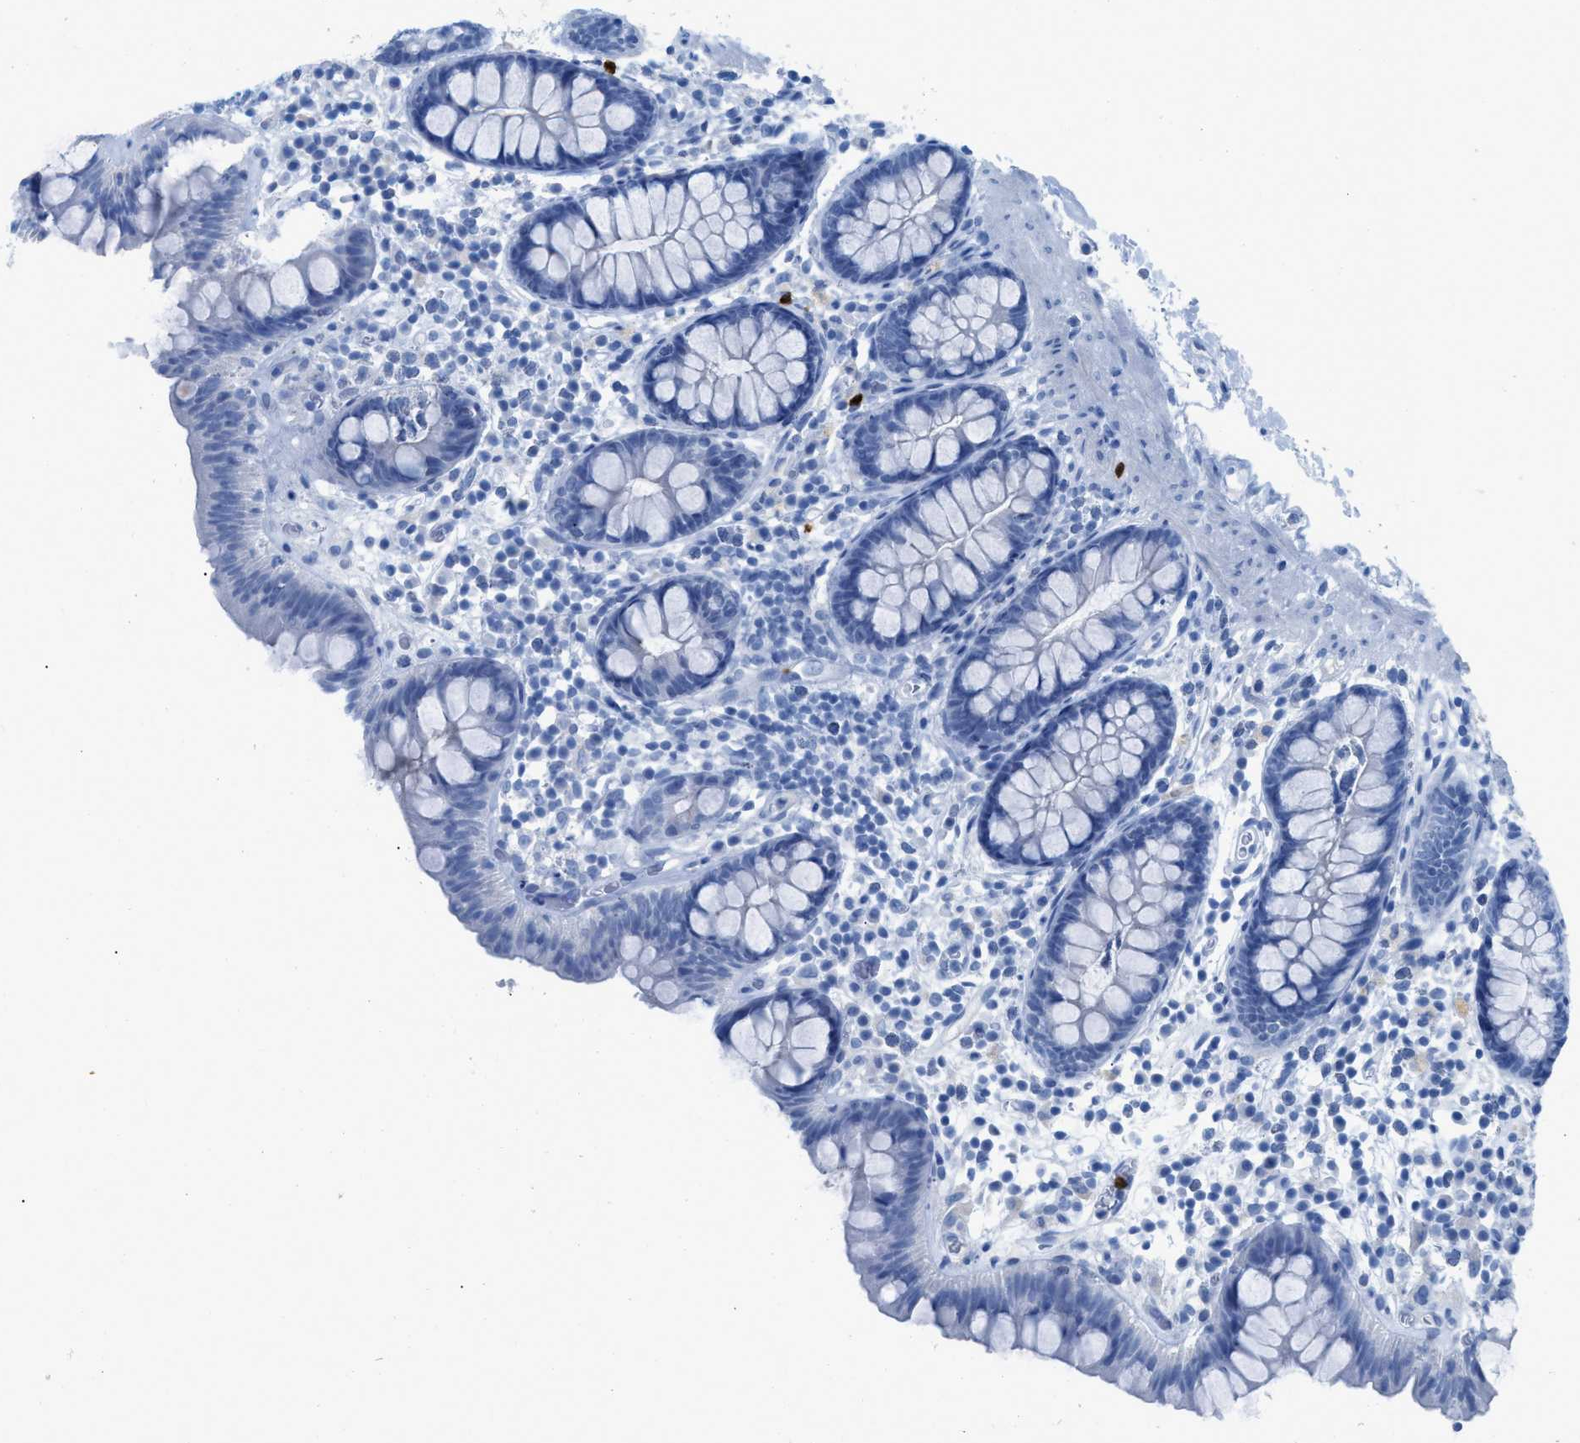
{"staining": {"intensity": "negative", "quantity": "none", "location": "none"}, "tissue": "colon", "cell_type": "Endothelial cells", "image_type": "normal", "snomed": [{"axis": "morphology", "description": "Normal tissue, NOS"}, {"axis": "topography", "description": "Colon"}], "caption": "Immunohistochemistry (IHC) micrograph of normal colon: colon stained with DAB (3,3'-diaminobenzidine) reveals no significant protein positivity in endothelial cells.", "gene": "TCL1A", "patient": {"sex": "female", "age": 80}}